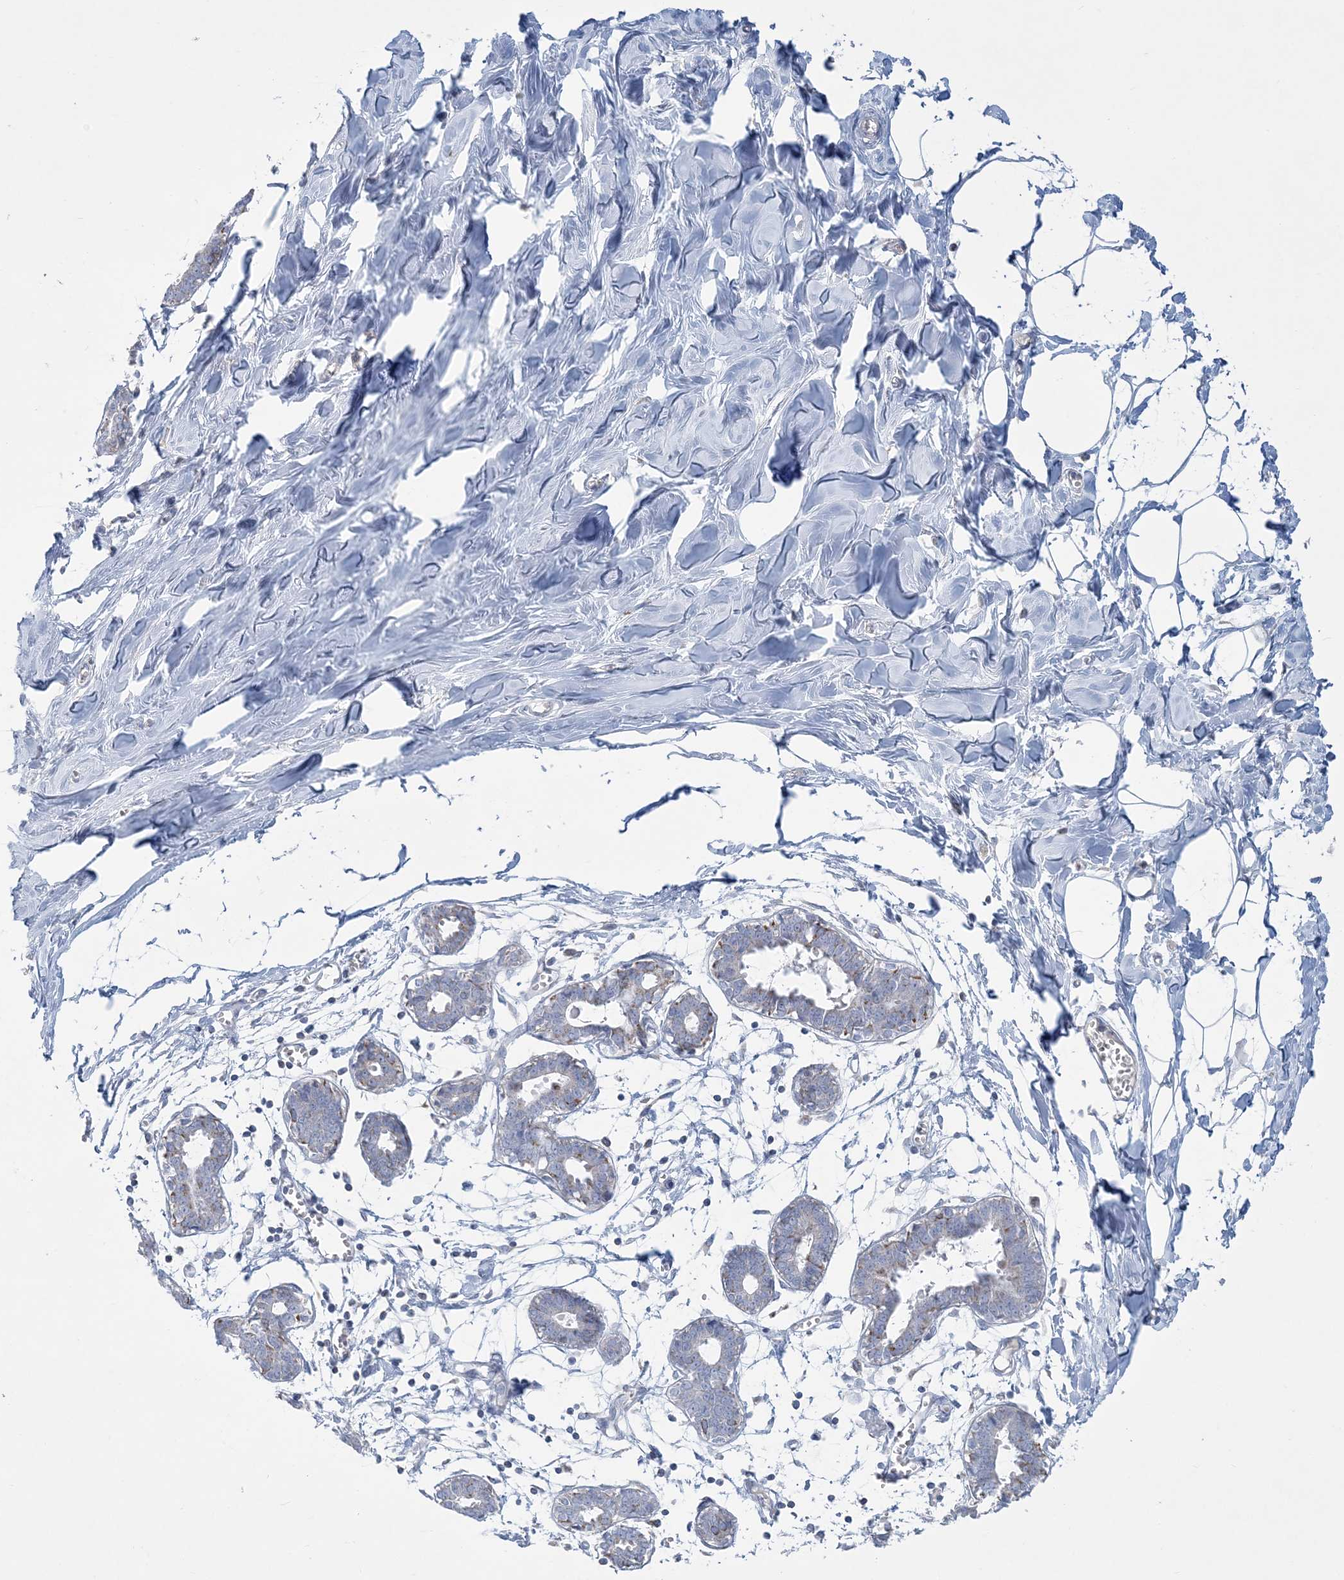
{"staining": {"intensity": "negative", "quantity": "none", "location": "none"}, "tissue": "breast", "cell_type": "Adipocytes", "image_type": "normal", "snomed": [{"axis": "morphology", "description": "Normal tissue, NOS"}, {"axis": "topography", "description": "Breast"}], "caption": "Immunohistochemistry of unremarkable human breast shows no expression in adipocytes. The staining is performed using DAB (3,3'-diaminobenzidine) brown chromogen with nuclei counter-stained in using hematoxylin.", "gene": "TBC1D7", "patient": {"sex": "female", "age": 27}}